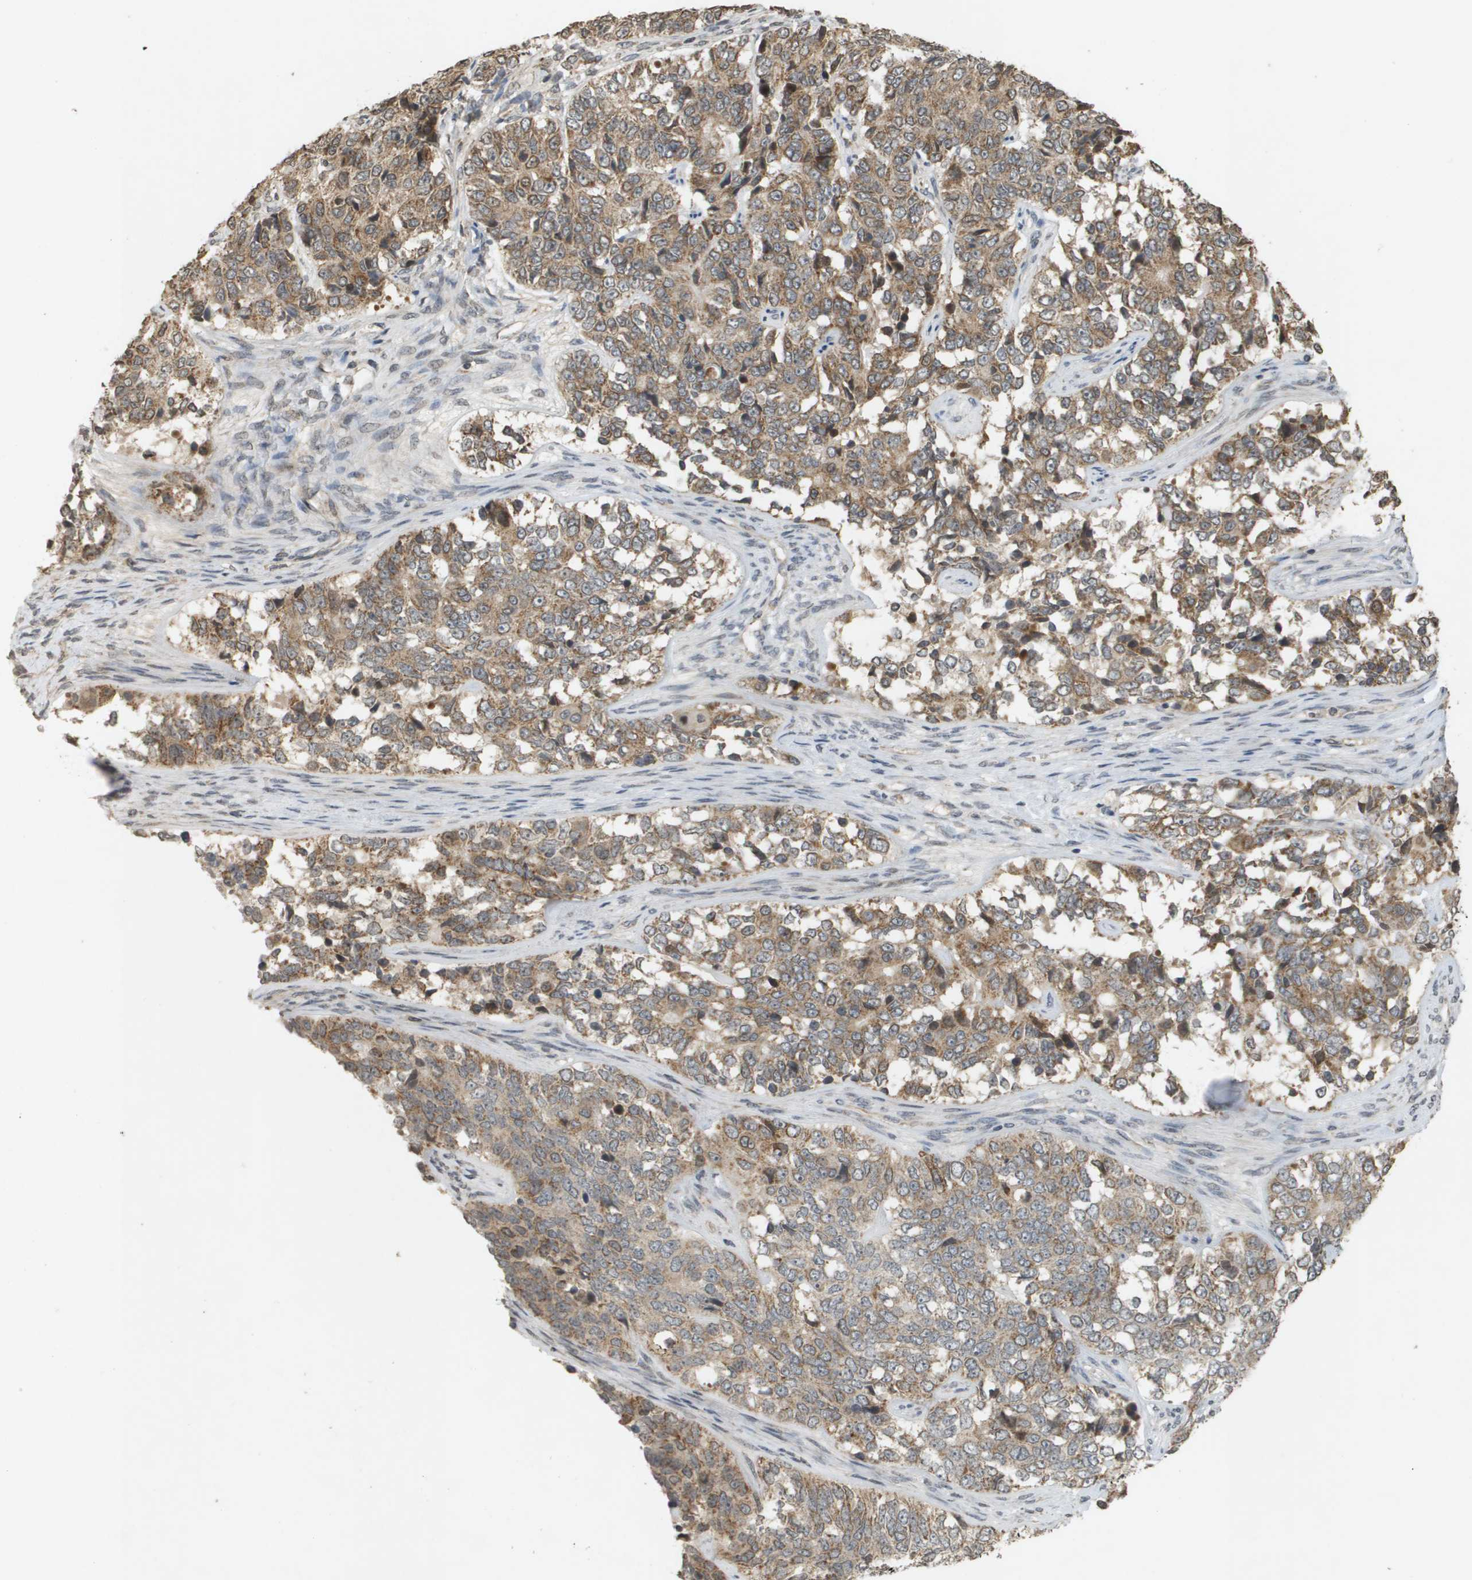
{"staining": {"intensity": "moderate", "quantity": ">75%", "location": "cytoplasmic/membranous"}, "tissue": "ovarian cancer", "cell_type": "Tumor cells", "image_type": "cancer", "snomed": [{"axis": "morphology", "description": "Carcinoma, endometroid"}, {"axis": "topography", "description": "Ovary"}], "caption": "Immunohistochemical staining of ovarian endometroid carcinoma shows medium levels of moderate cytoplasmic/membranous protein staining in approximately >75% of tumor cells.", "gene": "RAB21", "patient": {"sex": "female", "age": 51}}